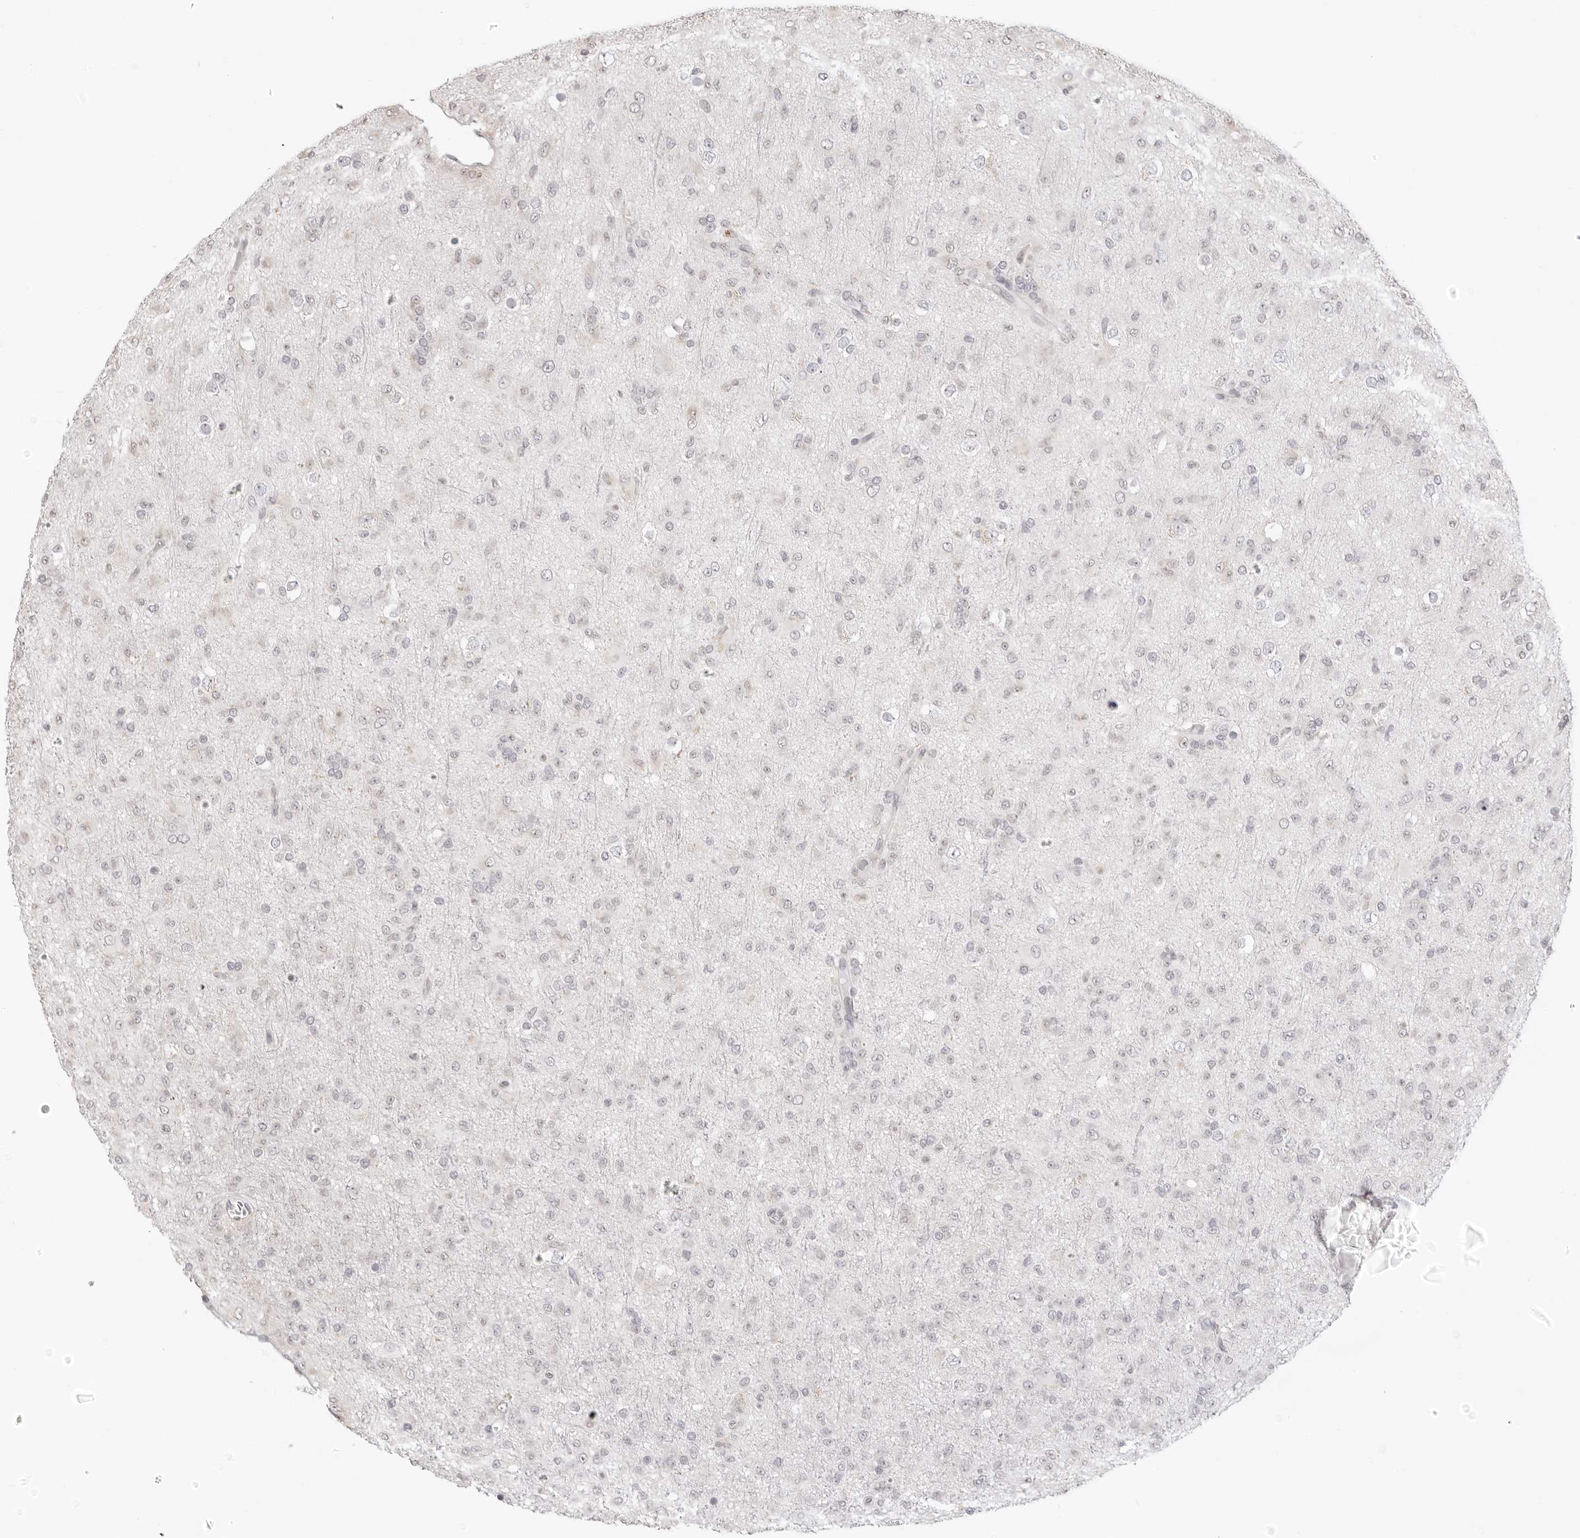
{"staining": {"intensity": "negative", "quantity": "none", "location": "none"}, "tissue": "glioma", "cell_type": "Tumor cells", "image_type": "cancer", "snomed": [{"axis": "morphology", "description": "Glioma, malignant, Low grade"}, {"axis": "topography", "description": "Brain"}], "caption": "Tumor cells are negative for brown protein staining in glioma.", "gene": "FDPS", "patient": {"sex": "male", "age": 65}}